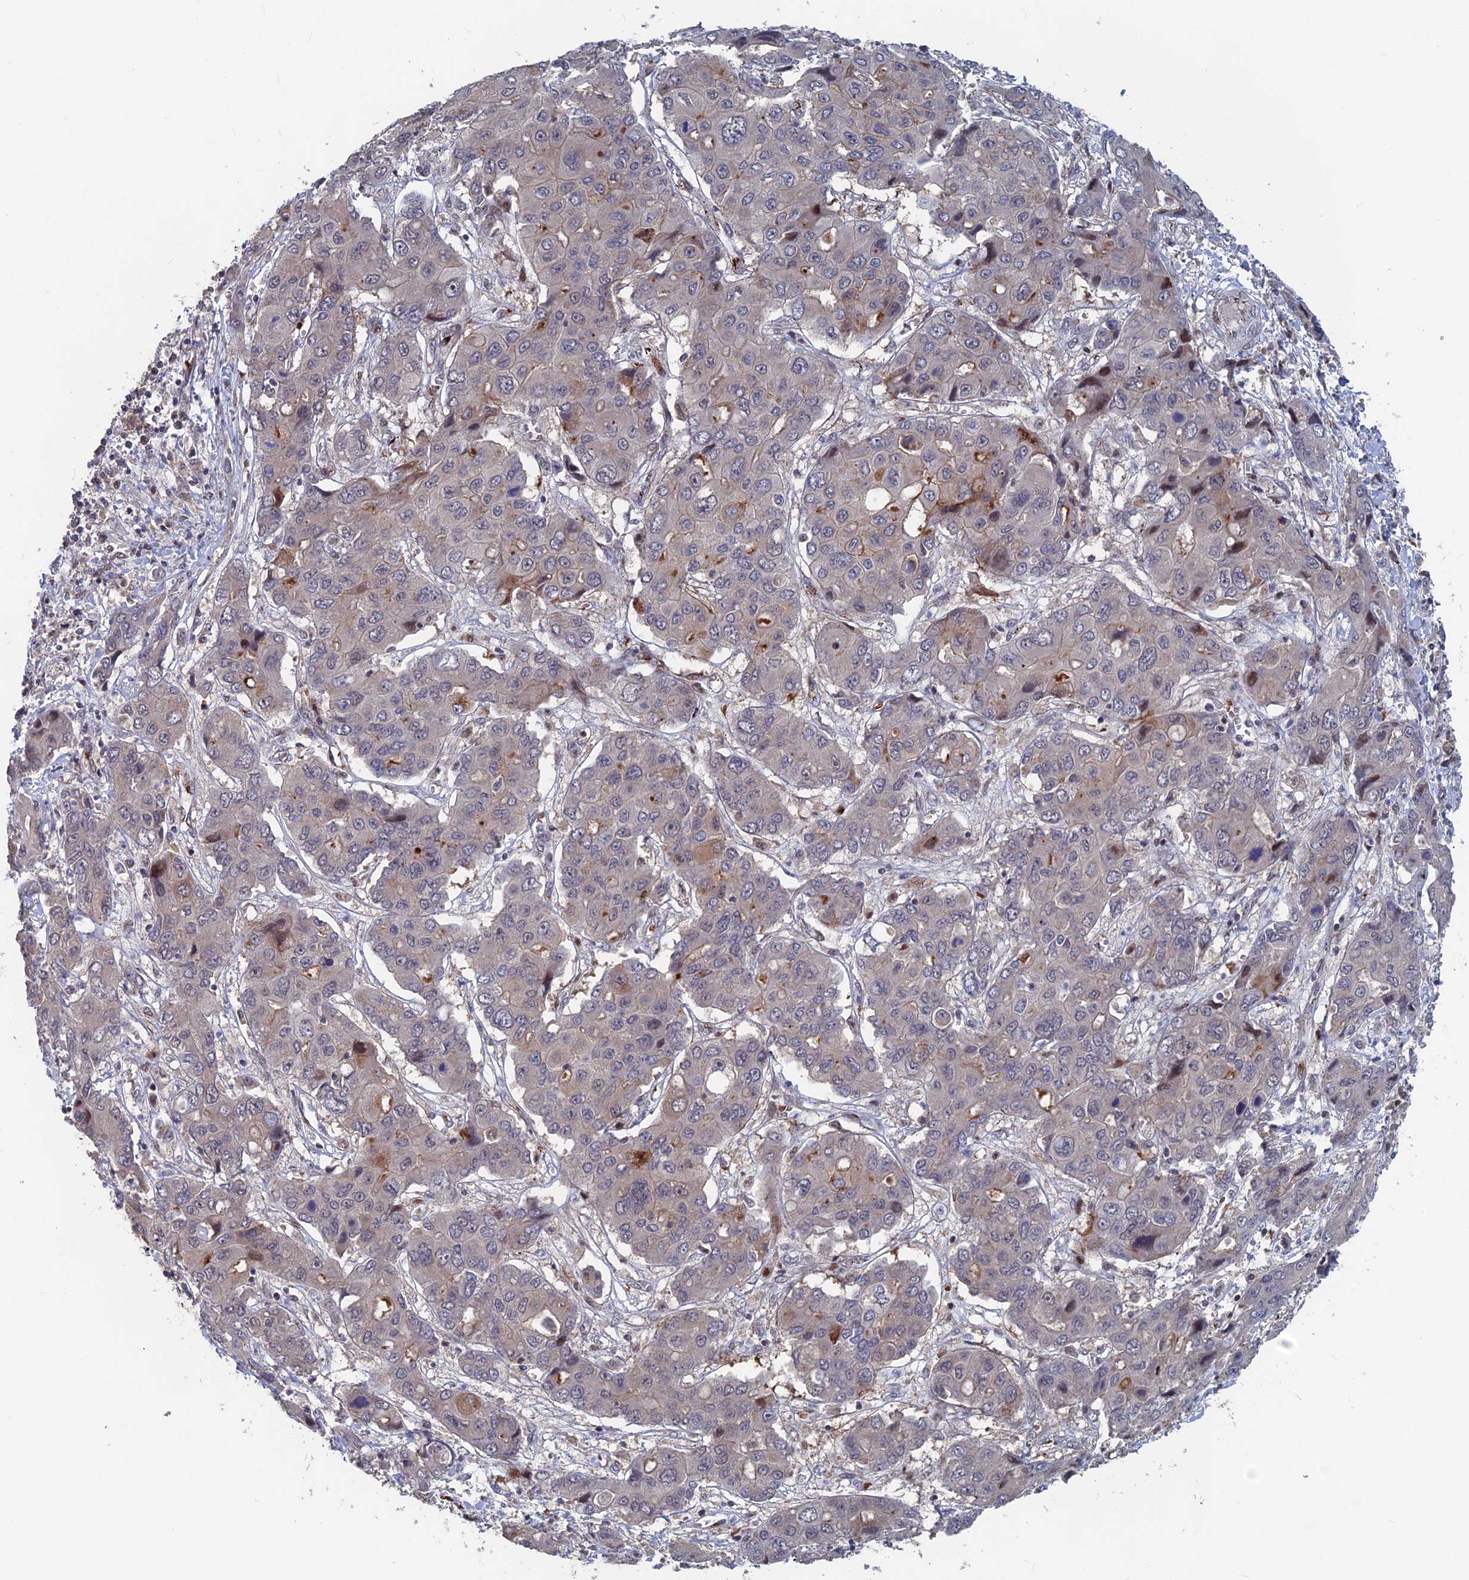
{"staining": {"intensity": "negative", "quantity": "none", "location": "none"}, "tissue": "liver cancer", "cell_type": "Tumor cells", "image_type": "cancer", "snomed": [{"axis": "morphology", "description": "Cholangiocarcinoma"}, {"axis": "topography", "description": "Liver"}], "caption": "A photomicrograph of liver cancer stained for a protein exhibits no brown staining in tumor cells.", "gene": "SH3D21", "patient": {"sex": "male", "age": 67}}